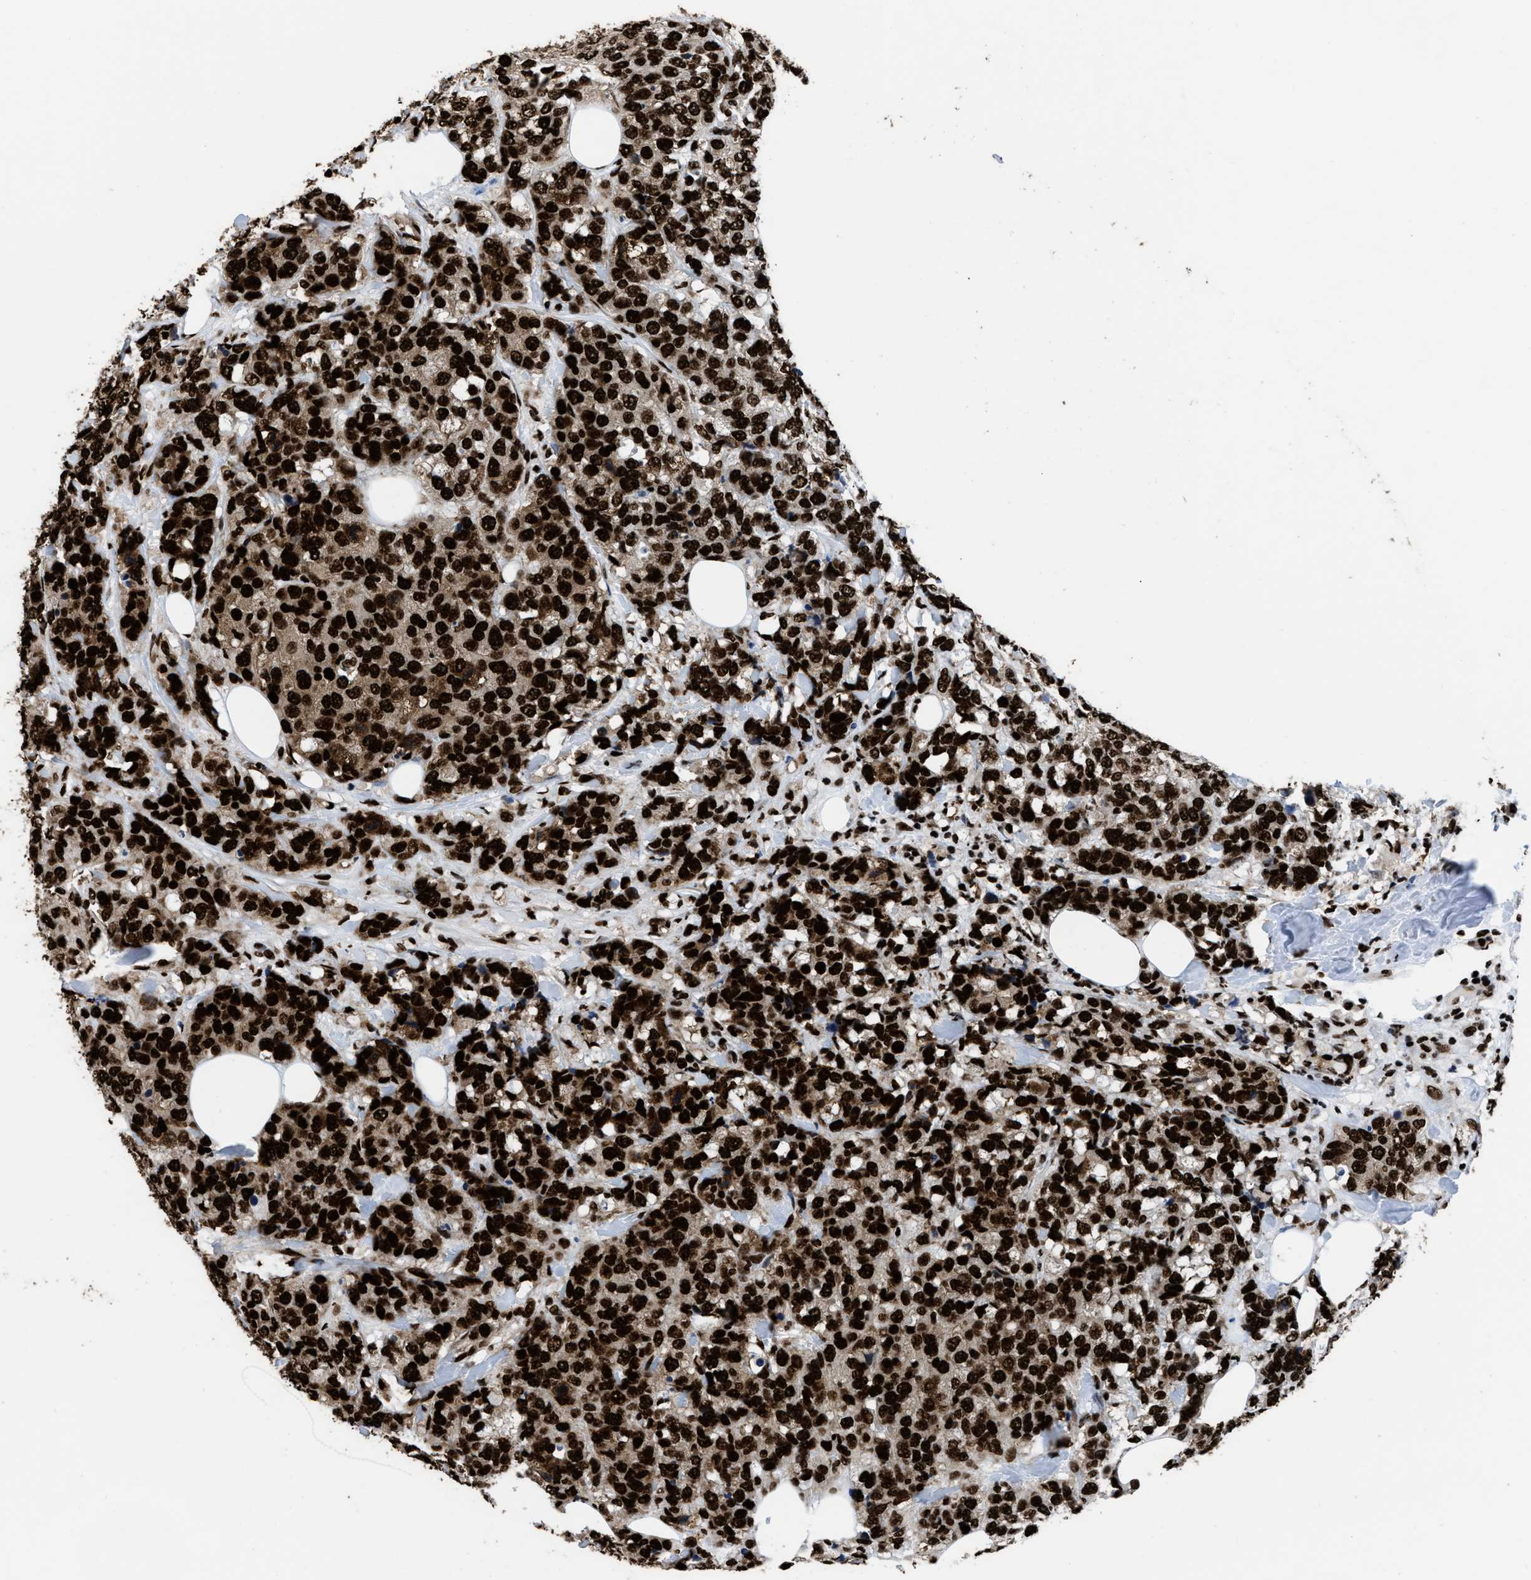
{"staining": {"intensity": "strong", "quantity": ">75%", "location": "nuclear"}, "tissue": "breast cancer", "cell_type": "Tumor cells", "image_type": "cancer", "snomed": [{"axis": "morphology", "description": "Lobular carcinoma"}, {"axis": "topography", "description": "Breast"}], "caption": "Strong nuclear staining for a protein is identified in about >75% of tumor cells of breast lobular carcinoma using immunohistochemistry (IHC).", "gene": "HNRNPM", "patient": {"sex": "female", "age": 59}}